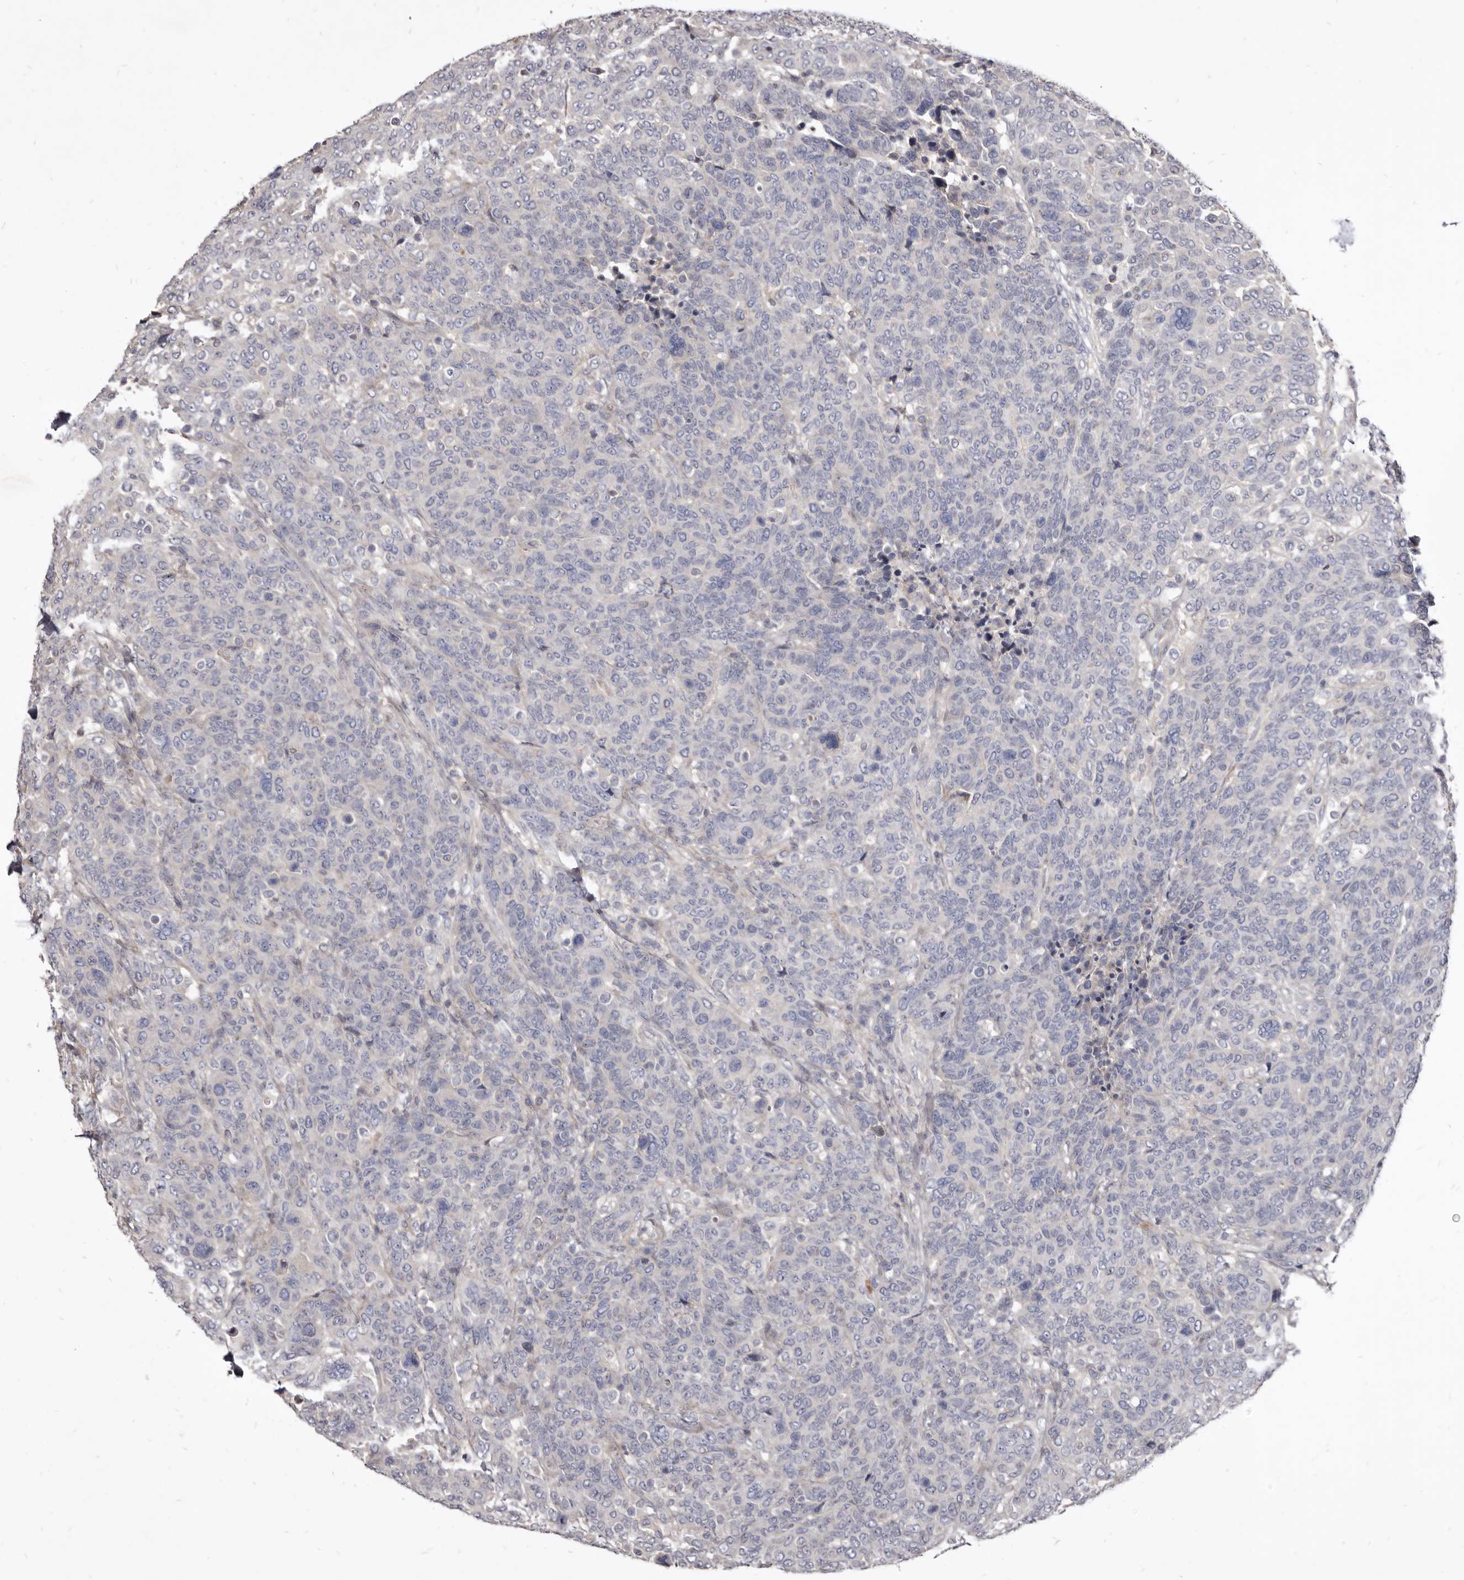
{"staining": {"intensity": "negative", "quantity": "none", "location": "none"}, "tissue": "breast cancer", "cell_type": "Tumor cells", "image_type": "cancer", "snomed": [{"axis": "morphology", "description": "Duct carcinoma"}, {"axis": "topography", "description": "Breast"}], "caption": "Tumor cells show no significant protein expression in breast invasive ductal carcinoma. The staining was performed using DAB (3,3'-diaminobenzidine) to visualize the protein expression in brown, while the nuclei were stained in blue with hematoxylin (Magnification: 20x).", "gene": "FAS", "patient": {"sex": "female", "age": 37}}